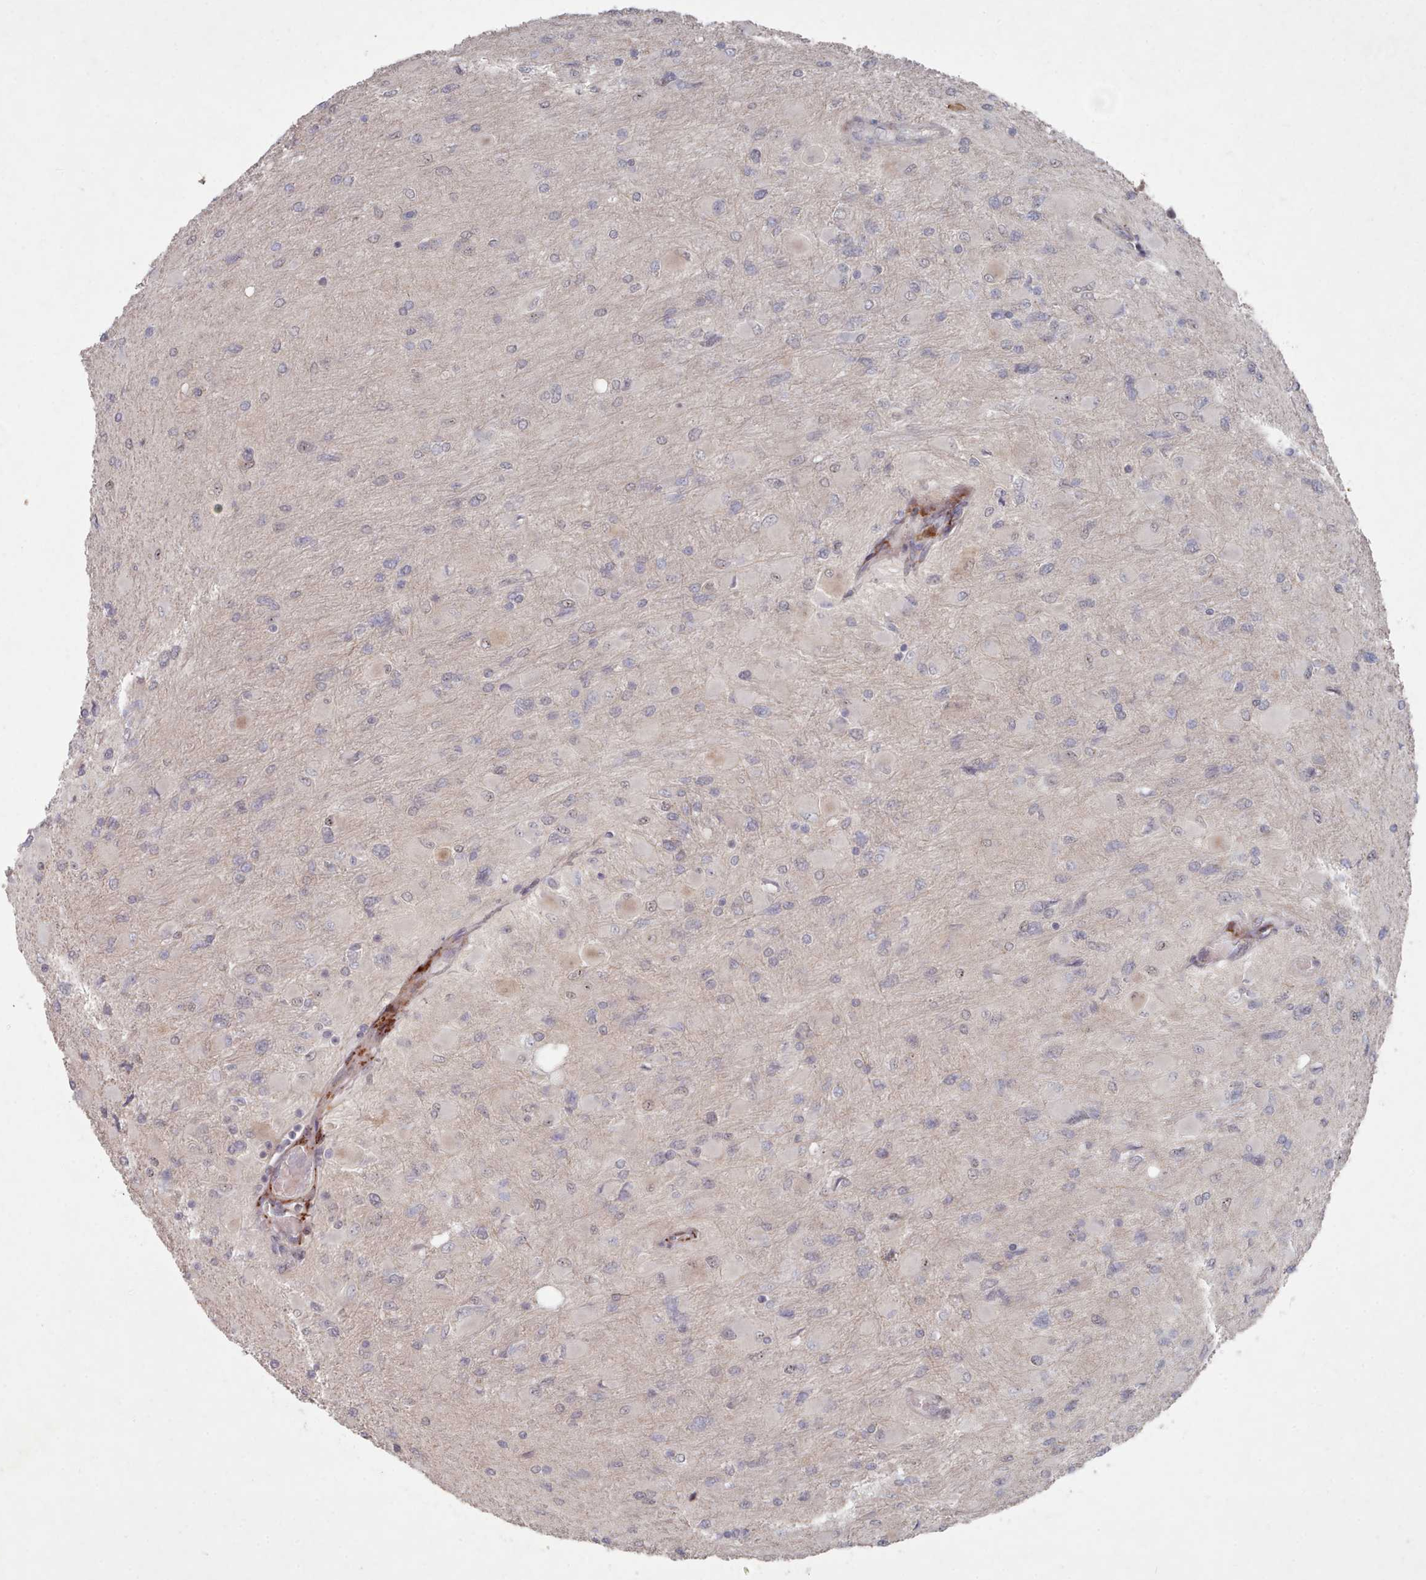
{"staining": {"intensity": "negative", "quantity": "none", "location": "none"}, "tissue": "glioma", "cell_type": "Tumor cells", "image_type": "cancer", "snomed": [{"axis": "morphology", "description": "Glioma, malignant, High grade"}, {"axis": "topography", "description": "Cerebral cortex"}], "caption": "High magnification brightfield microscopy of high-grade glioma (malignant) stained with DAB (3,3'-diaminobenzidine) (brown) and counterstained with hematoxylin (blue): tumor cells show no significant positivity.", "gene": "COL8A2", "patient": {"sex": "female", "age": 36}}